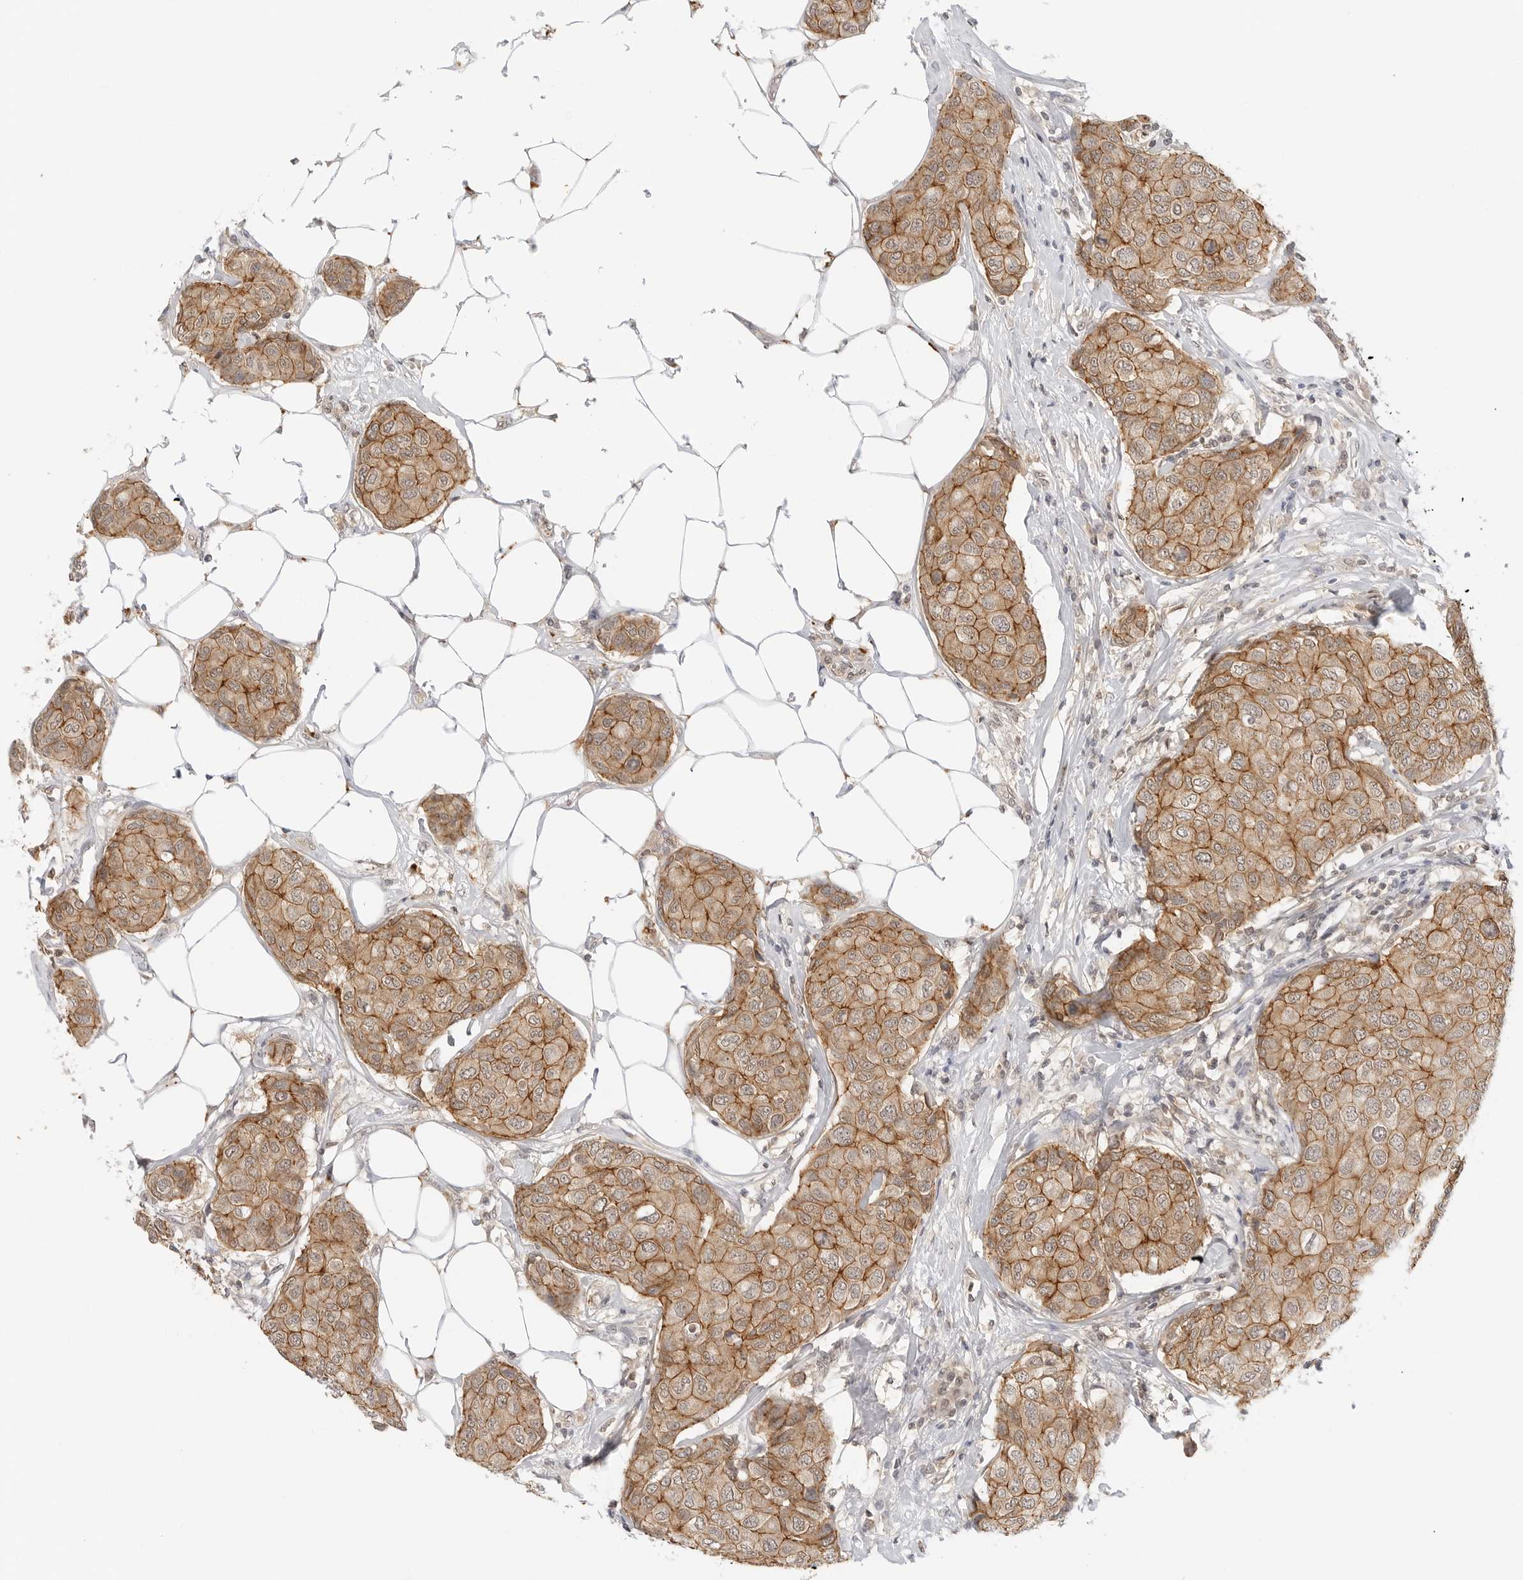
{"staining": {"intensity": "moderate", "quantity": ">75%", "location": "cytoplasmic/membranous"}, "tissue": "breast cancer", "cell_type": "Tumor cells", "image_type": "cancer", "snomed": [{"axis": "morphology", "description": "Duct carcinoma"}, {"axis": "topography", "description": "Breast"}], "caption": "The histopathology image displays immunohistochemical staining of breast cancer. There is moderate cytoplasmic/membranous positivity is appreciated in about >75% of tumor cells.", "gene": "EPHA1", "patient": {"sex": "female", "age": 80}}